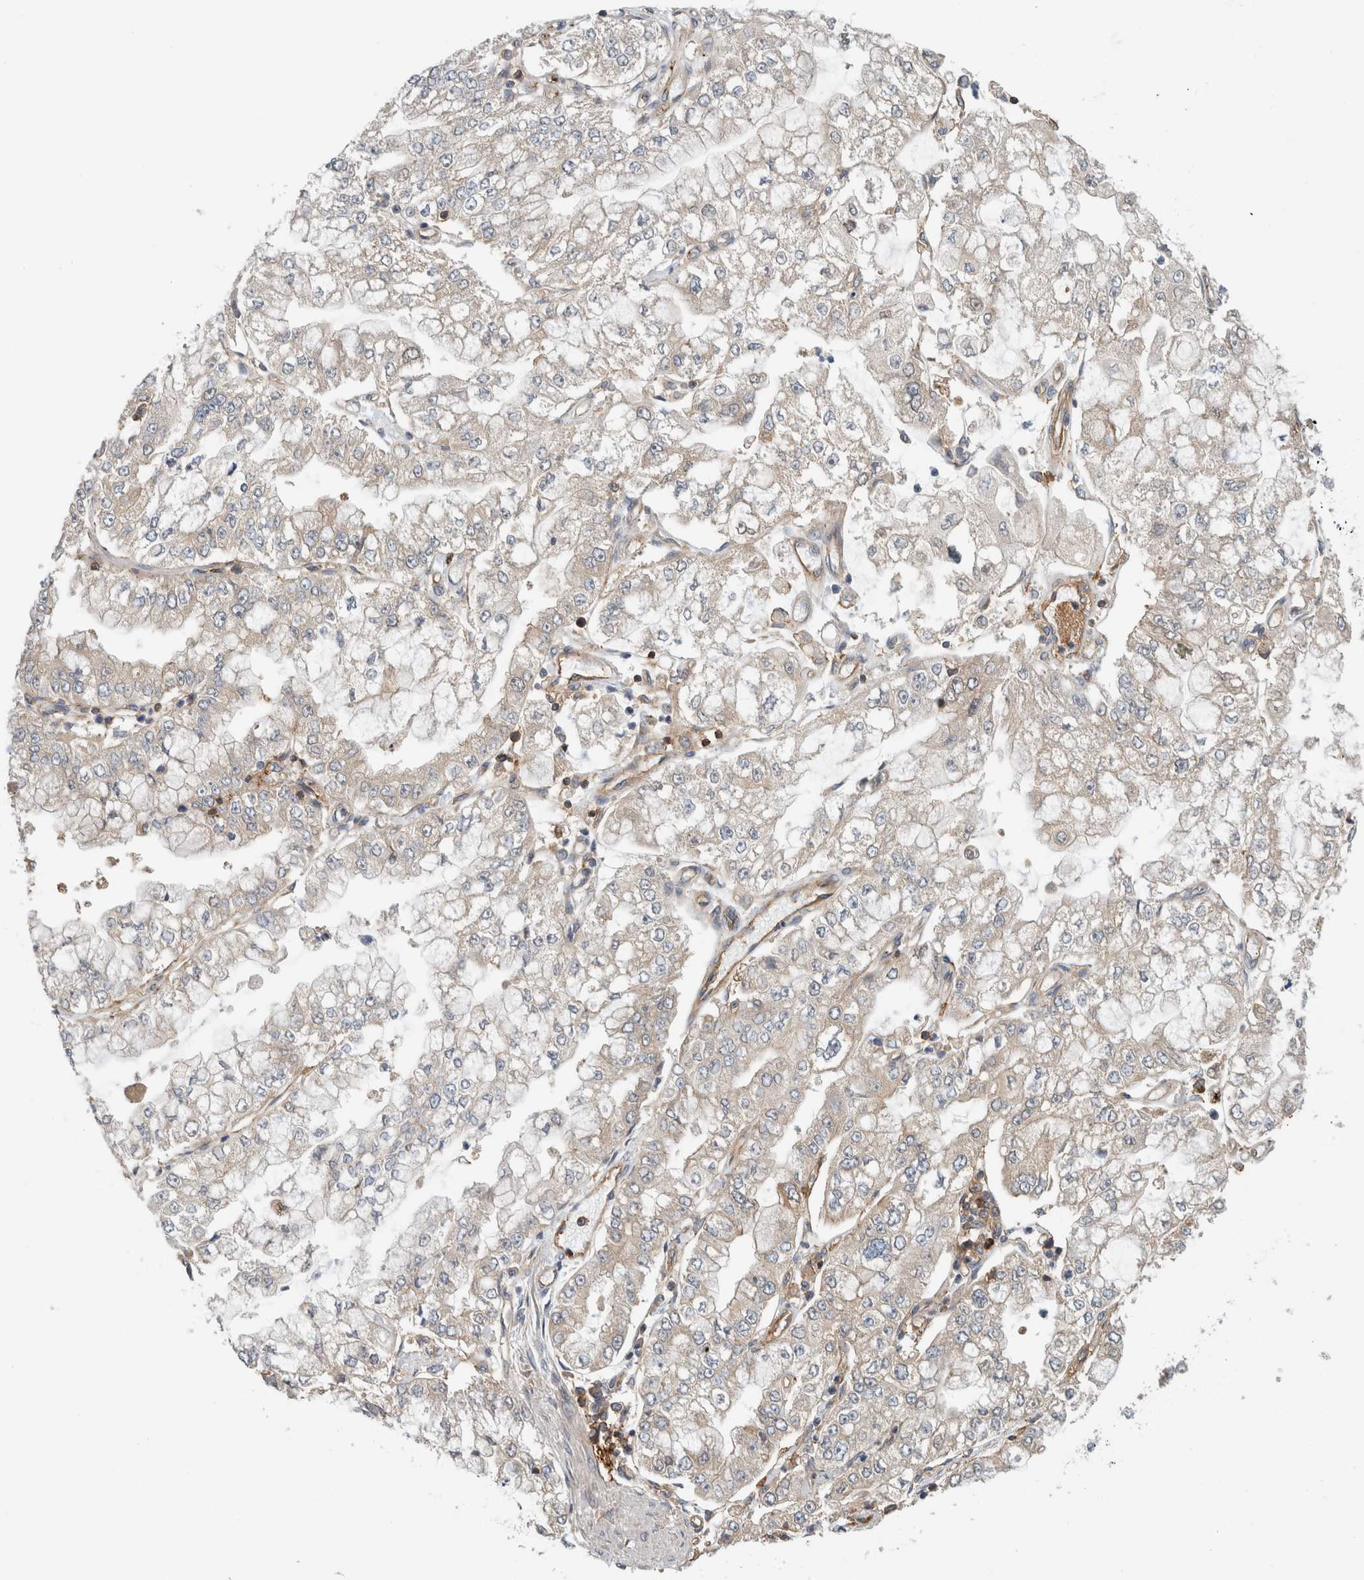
{"staining": {"intensity": "weak", "quantity": "<25%", "location": "cytoplasmic/membranous"}, "tissue": "stomach cancer", "cell_type": "Tumor cells", "image_type": "cancer", "snomed": [{"axis": "morphology", "description": "Adenocarcinoma, NOS"}, {"axis": "topography", "description": "Stomach"}], "caption": "The immunohistochemistry image has no significant staining in tumor cells of stomach adenocarcinoma tissue. (DAB immunohistochemistry visualized using brightfield microscopy, high magnification).", "gene": "PFDN4", "patient": {"sex": "male", "age": 76}}